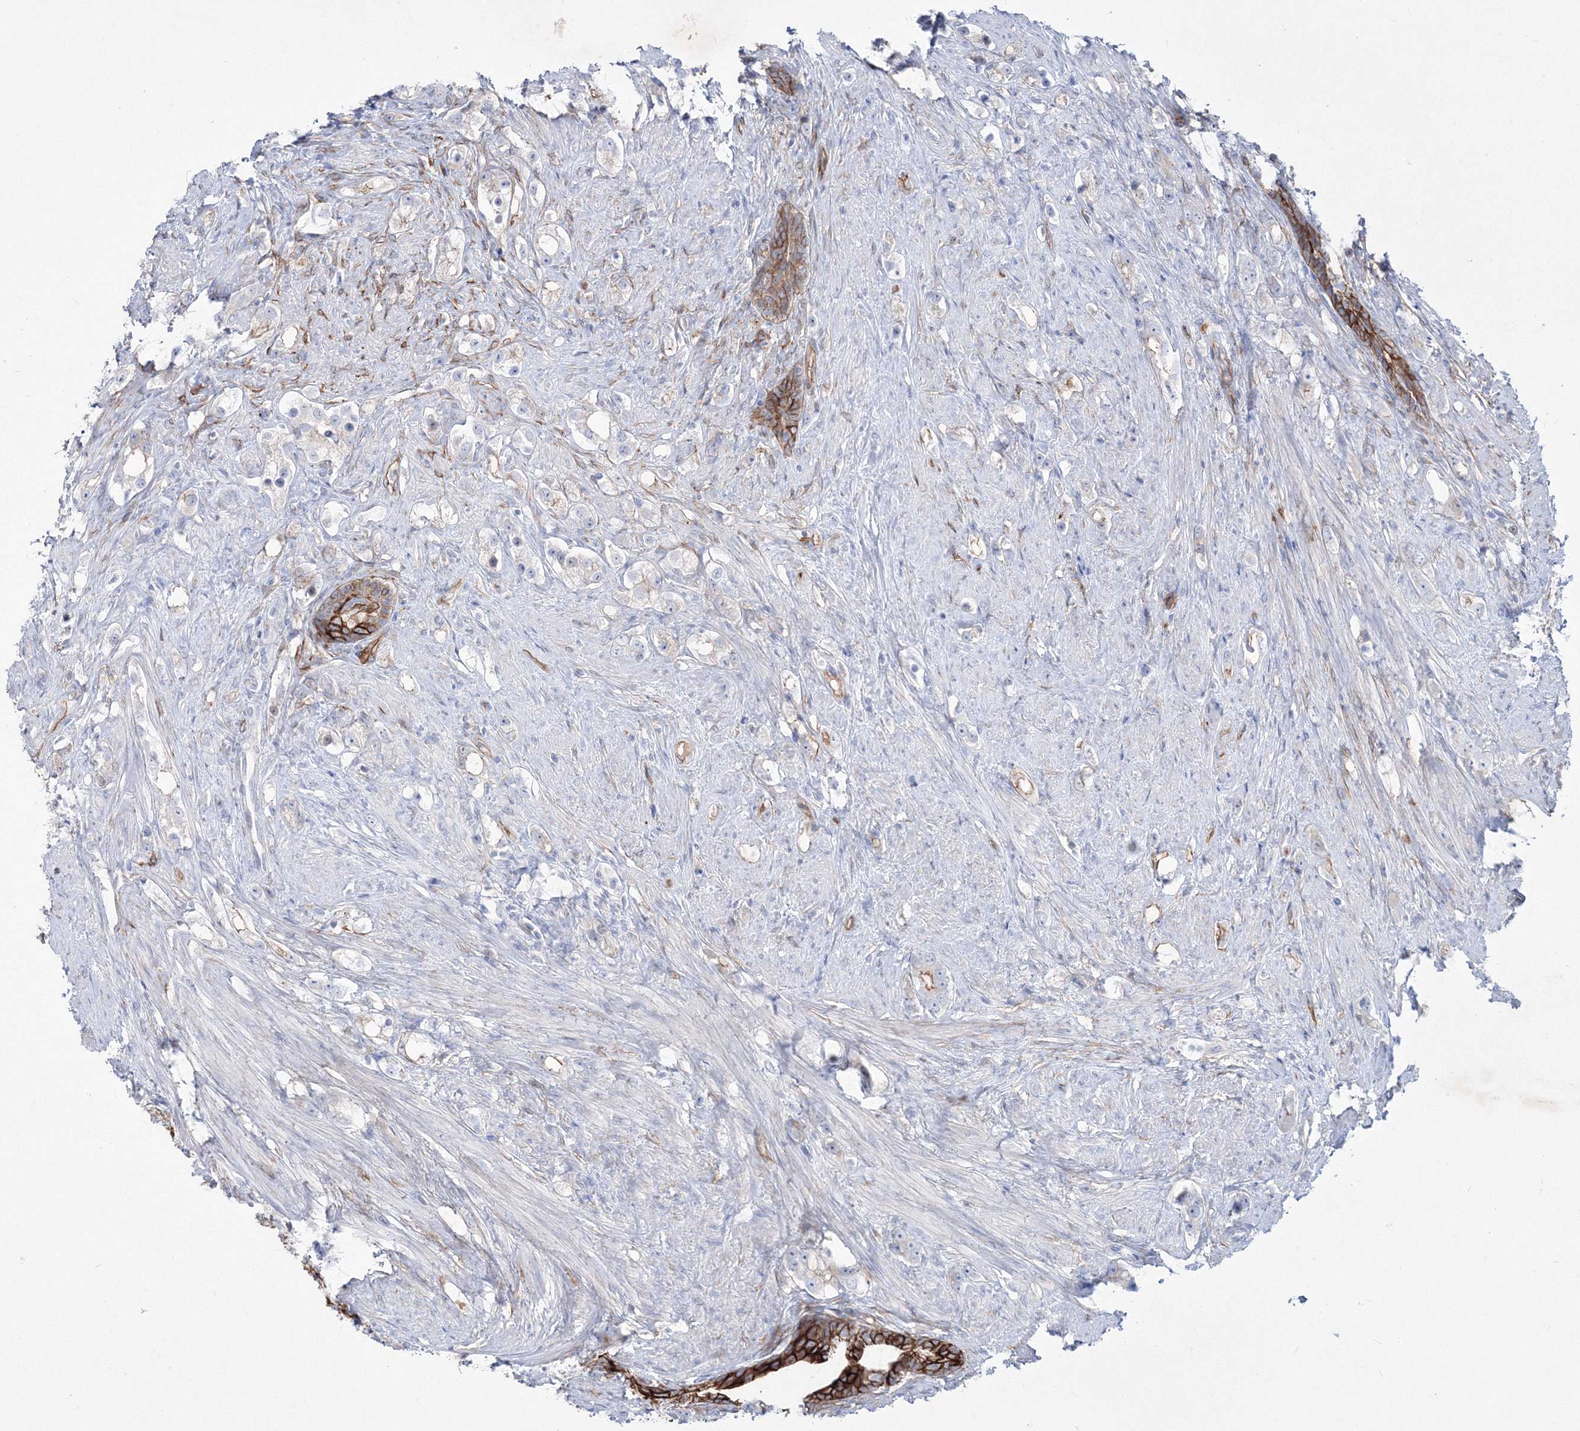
{"staining": {"intensity": "strong", "quantity": "<25%", "location": "cytoplasmic/membranous"}, "tissue": "prostate cancer", "cell_type": "Tumor cells", "image_type": "cancer", "snomed": [{"axis": "morphology", "description": "Adenocarcinoma, High grade"}, {"axis": "topography", "description": "Prostate"}], "caption": "Human prostate cancer (high-grade adenocarcinoma) stained for a protein (brown) displays strong cytoplasmic/membranous positive expression in about <25% of tumor cells.", "gene": "TMEM139", "patient": {"sex": "male", "age": 63}}